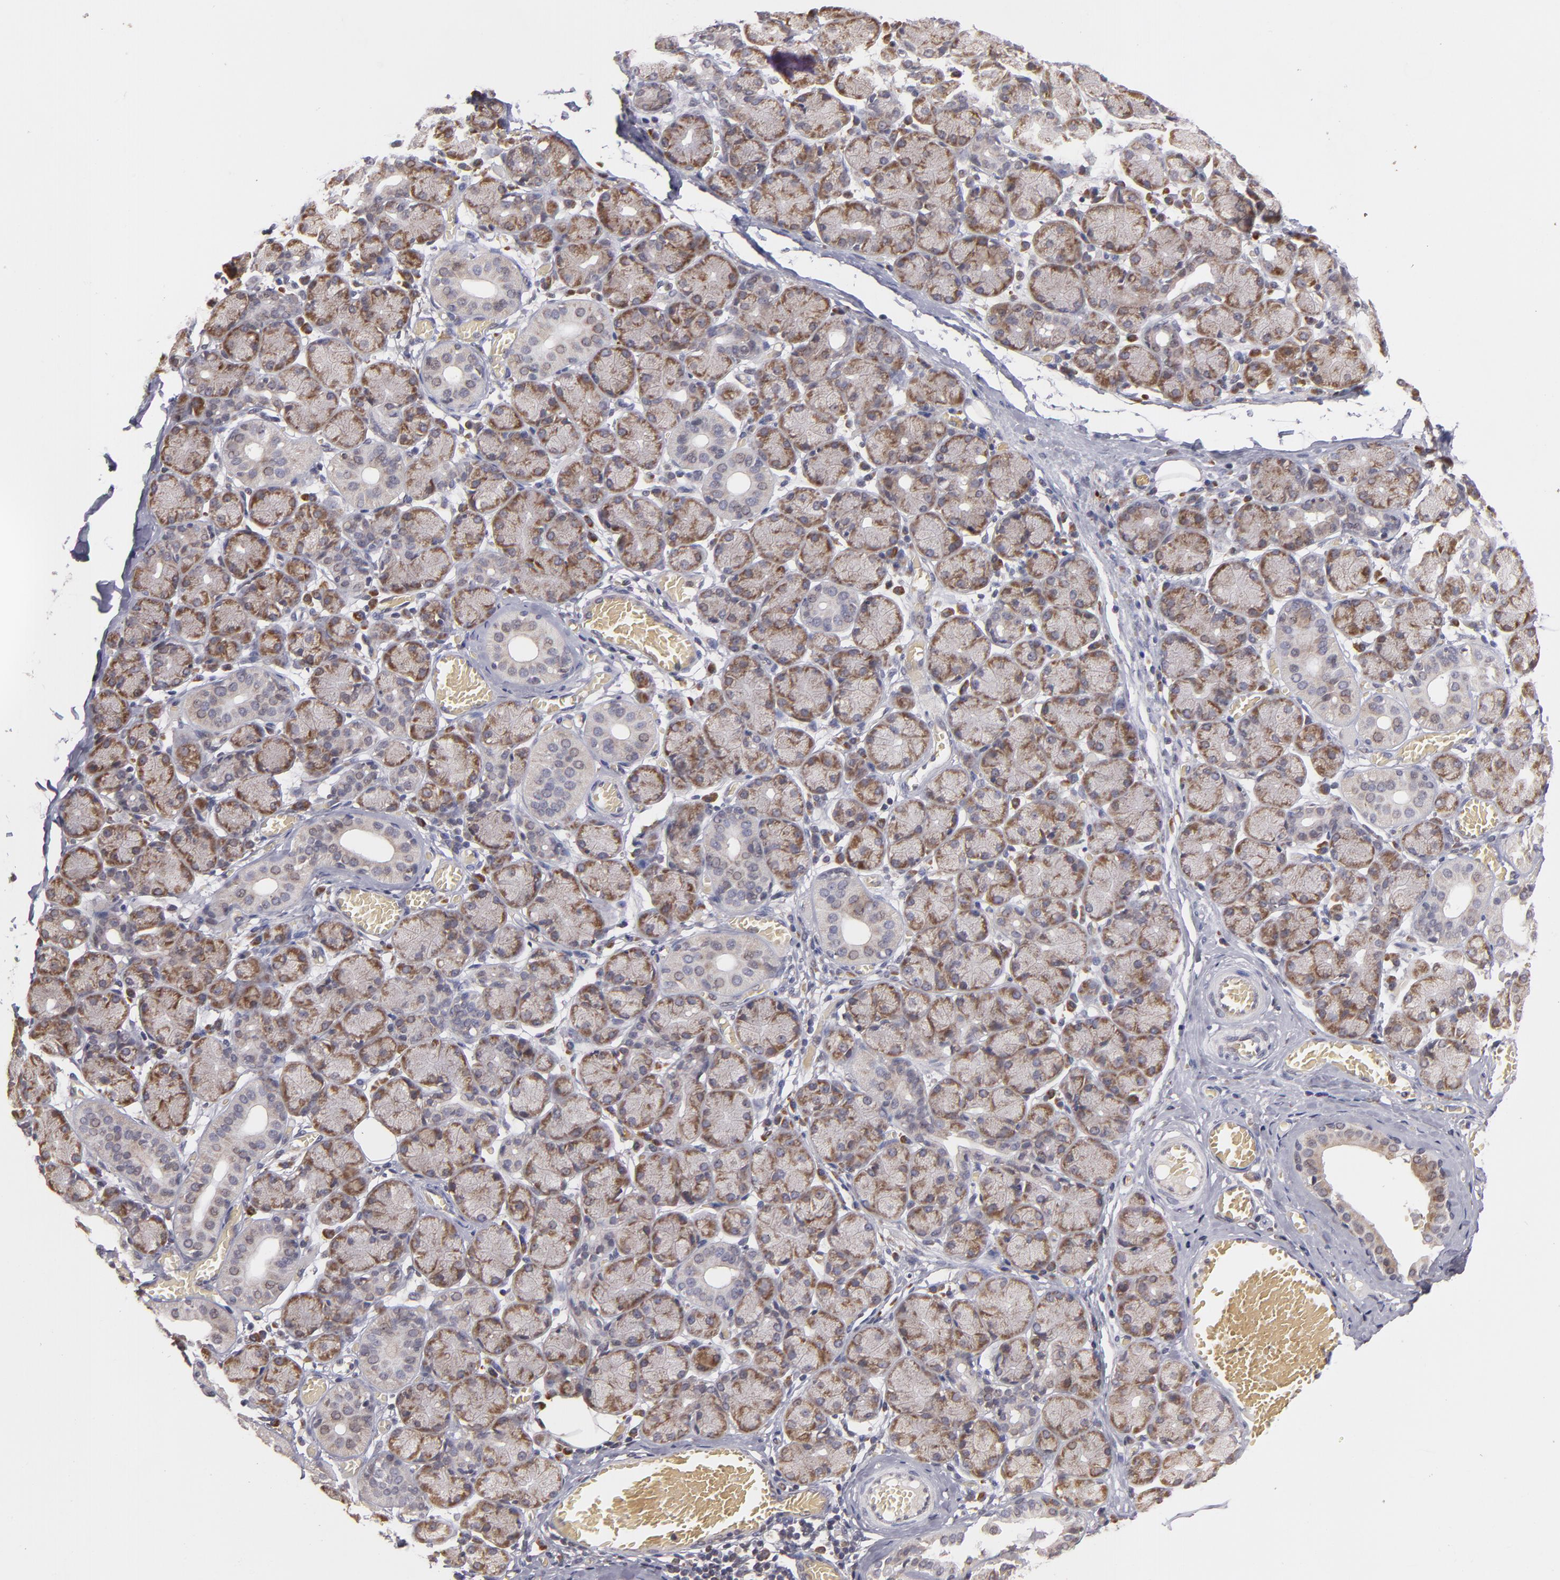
{"staining": {"intensity": "moderate", "quantity": ">75%", "location": "cytoplasmic/membranous"}, "tissue": "salivary gland", "cell_type": "Glandular cells", "image_type": "normal", "snomed": [{"axis": "morphology", "description": "Normal tissue, NOS"}, {"axis": "topography", "description": "Salivary gland"}], "caption": "This image reveals immunohistochemistry staining of normal salivary gland, with medium moderate cytoplasmic/membranous staining in approximately >75% of glandular cells.", "gene": "CASP1", "patient": {"sex": "female", "age": 24}}